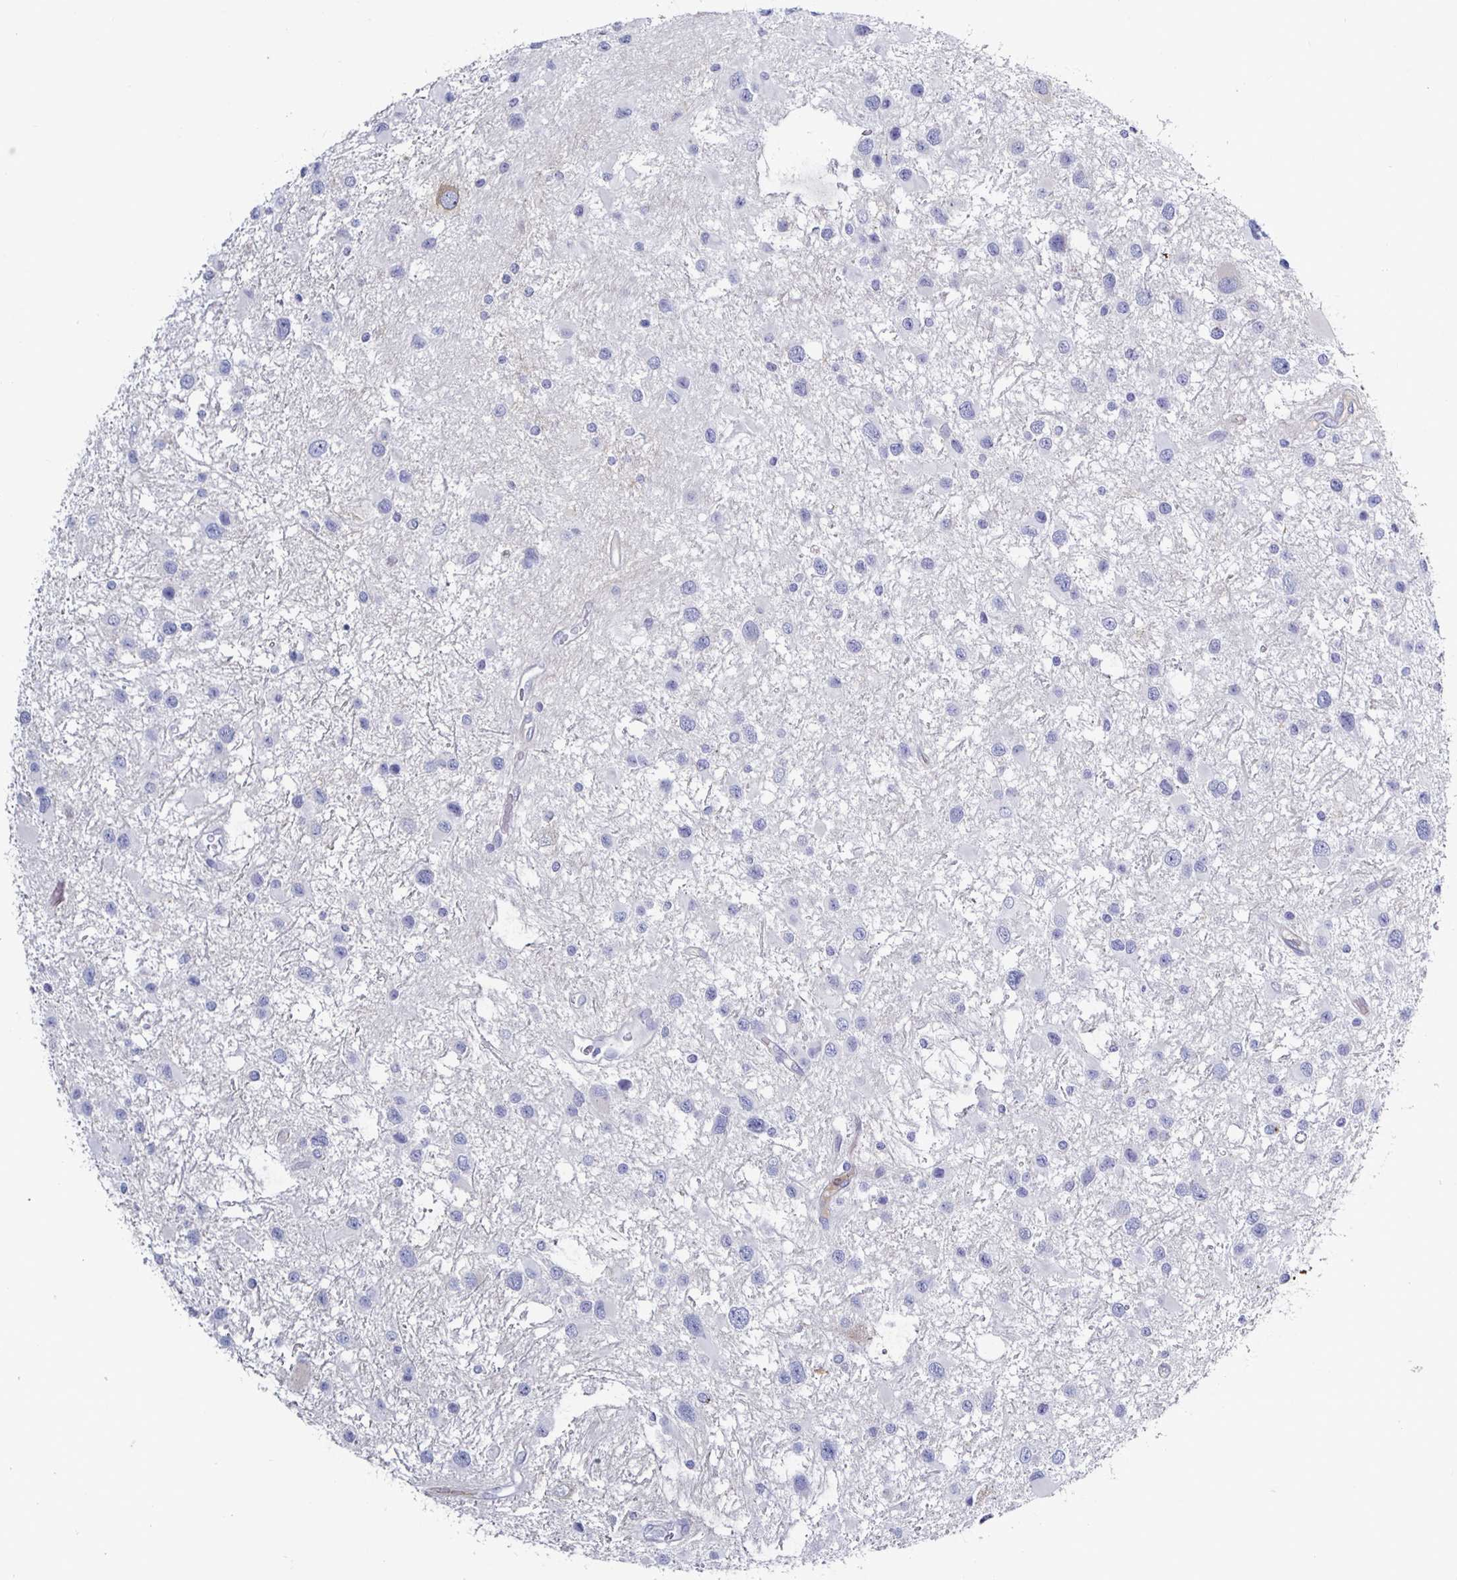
{"staining": {"intensity": "negative", "quantity": "none", "location": "none"}, "tissue": "glioma", "cell_type": "Tumor cells", "image_type": "cancer", "snomed": [{"axis": "morphology", "description": "Glioma, malignant, Low grade"}, {"axis": "topography", "description": "Brain"}], "caption": "Glioma stained for a protein using immunohistochemistry (IHC) displays no positivity tumor cells.", "gene": "ACSBG2", "patient": {"sex": "female", "age": 32}}